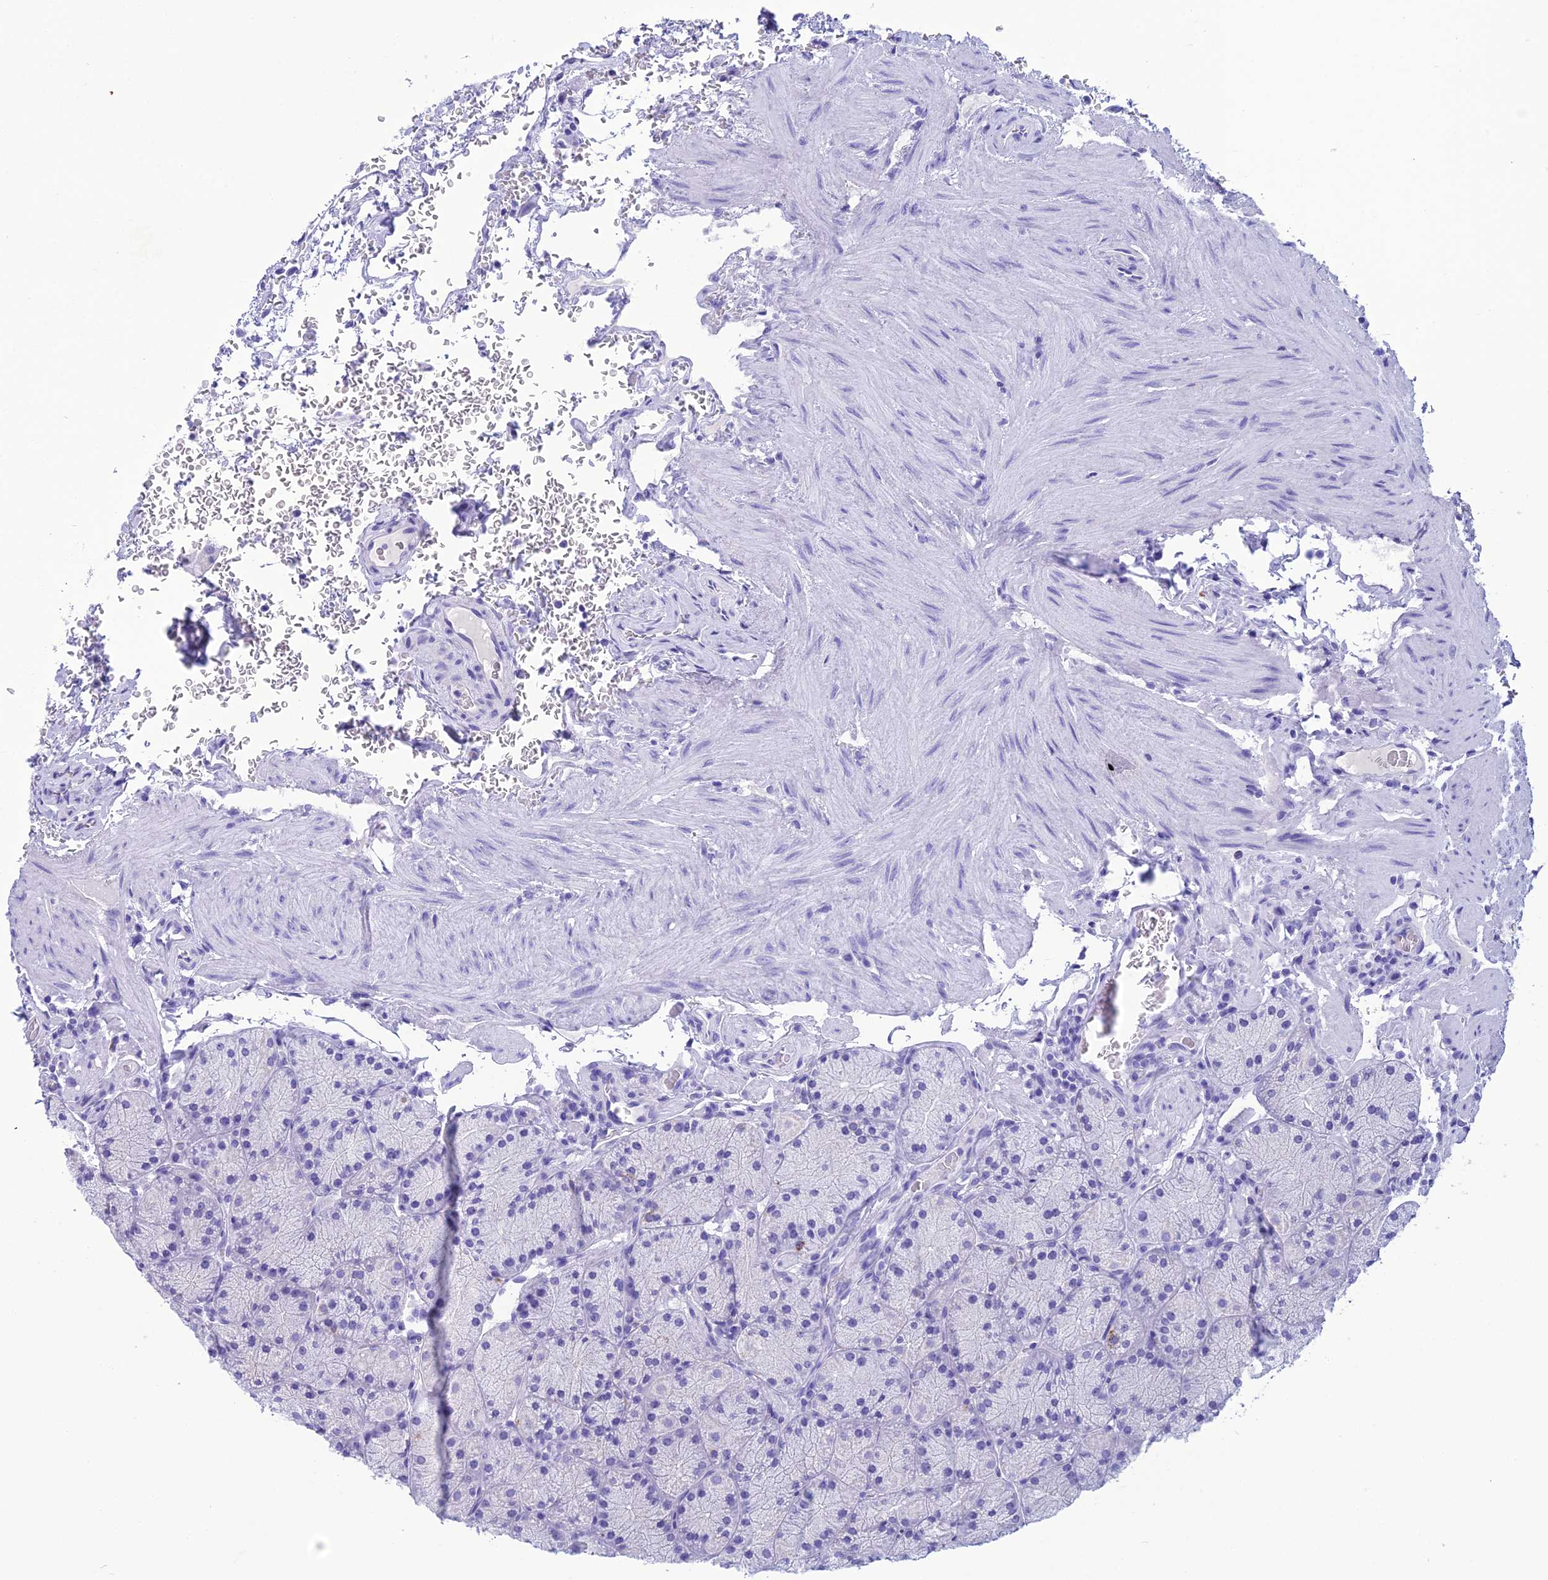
{"staining": {"intensity": "moderate", "quantity": "<25%", "location": "cytoplasmic/membranous"}, "tissue": "stomach", "cell_type": "Glandular cells", "image_type": "normal", "snomed": [{"axis": "morphology", "description": "Normal tissue, NOS"}, {"axis": "topography", "description": "Stomach, upper"}, {"axis": "topography", "description": "Stomach, lower"}], "caption": "Immunohistochemical staining of unremarkable stomach exhibits <25% levels of moderate cytoplasmic/membranous protein expression in approximately <25% of glandular cells. (DAB IHC, brown staining for protein, blue staining for nuclei).", "gene": "TRAM1L1", "patient": {"sex": "male", "age": 80}}